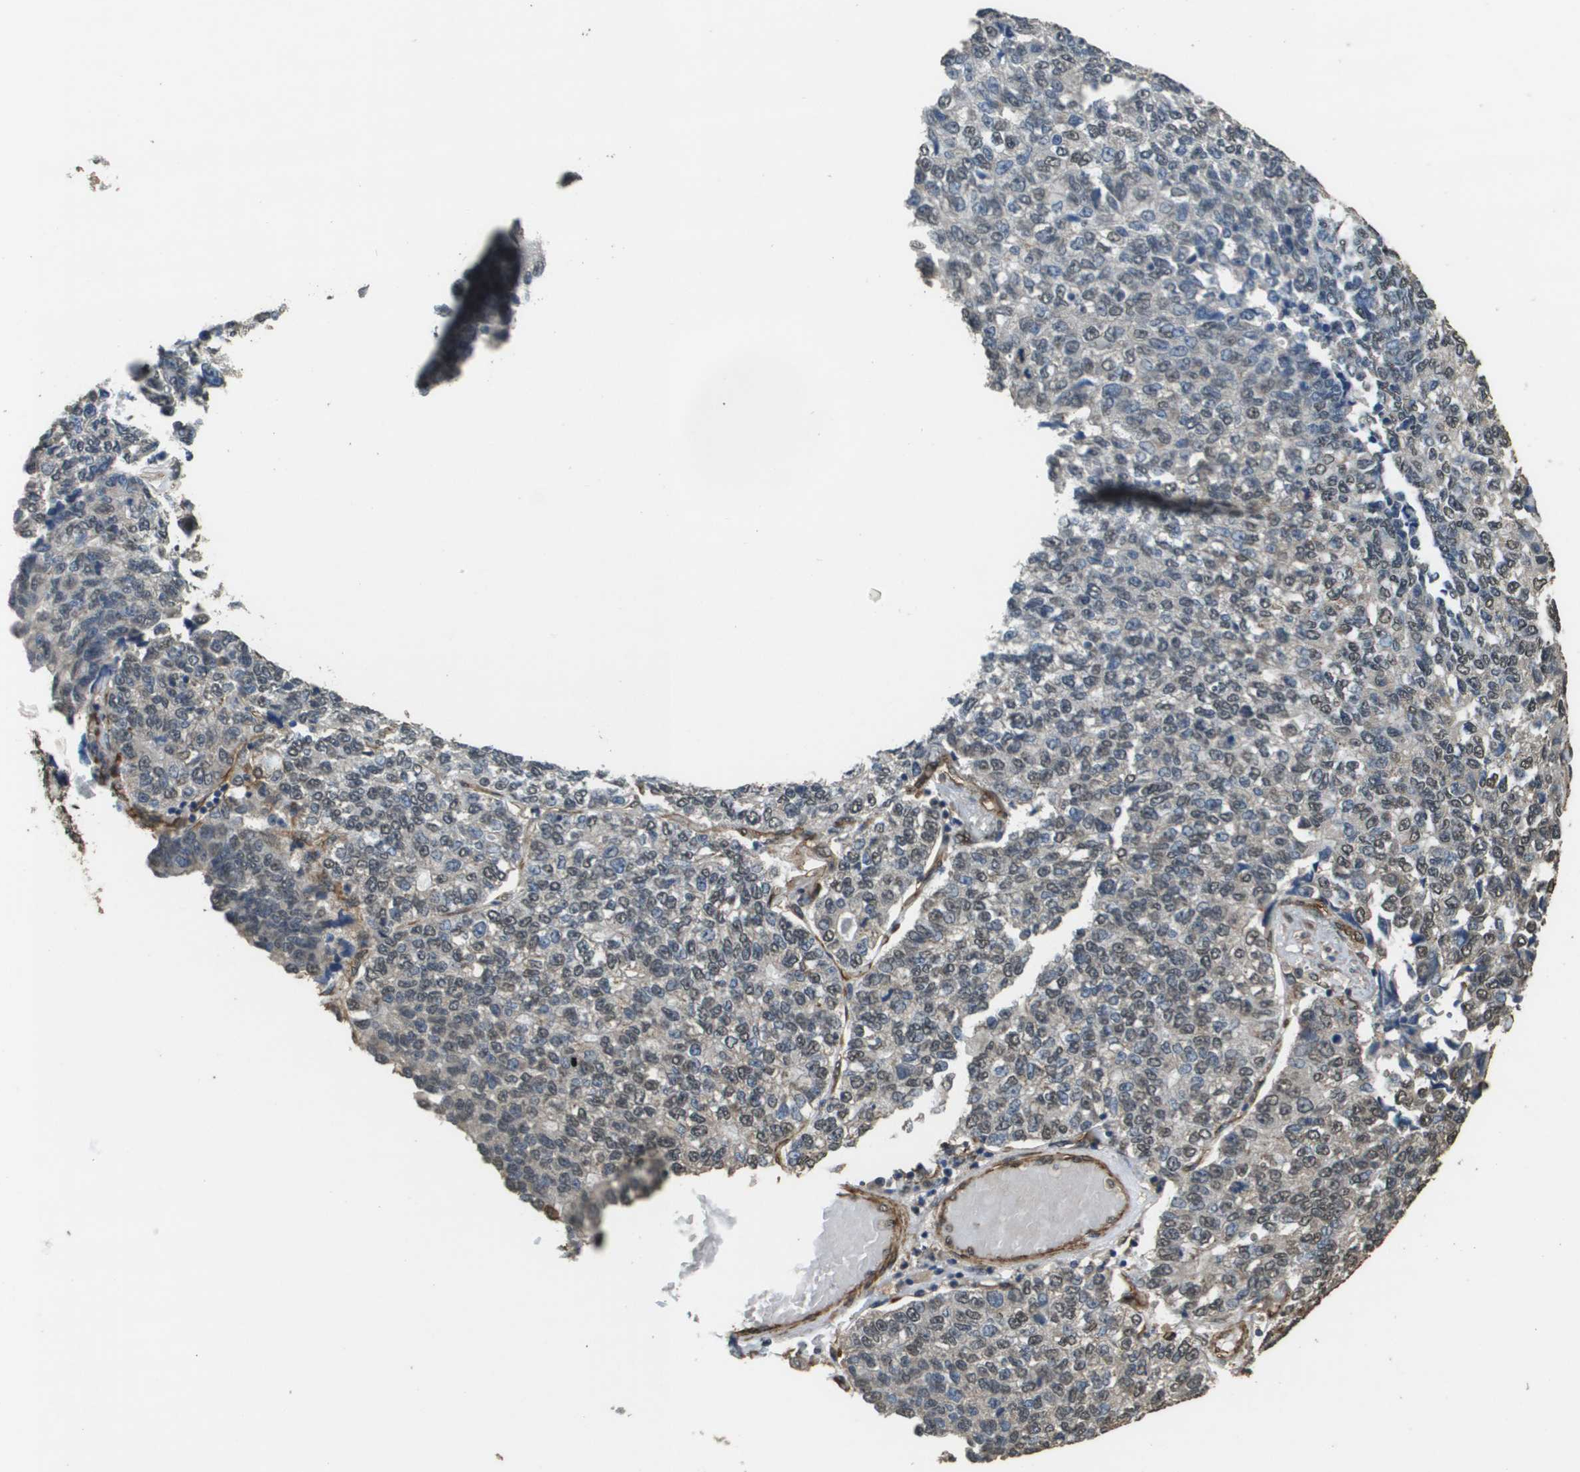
{"staining": {"intensity": "weak", "quantity": ">75%", "location": "nuclear"}, "tissue": "lung cancer", "cell_type": "Tumor cells", "image_type": "cancer", "snomed": [{"axis": "morphology", "description": "Adenocarcinoma, NOS"}, {"axis": "topography", "description": "Lung"}], "caption": "Tumor cells show weak nuclear expression in approximately >75% of cells in lung adenocarcinoma.", "gene": "AAMP", "patient": {"sex": "male", "age": 49}}